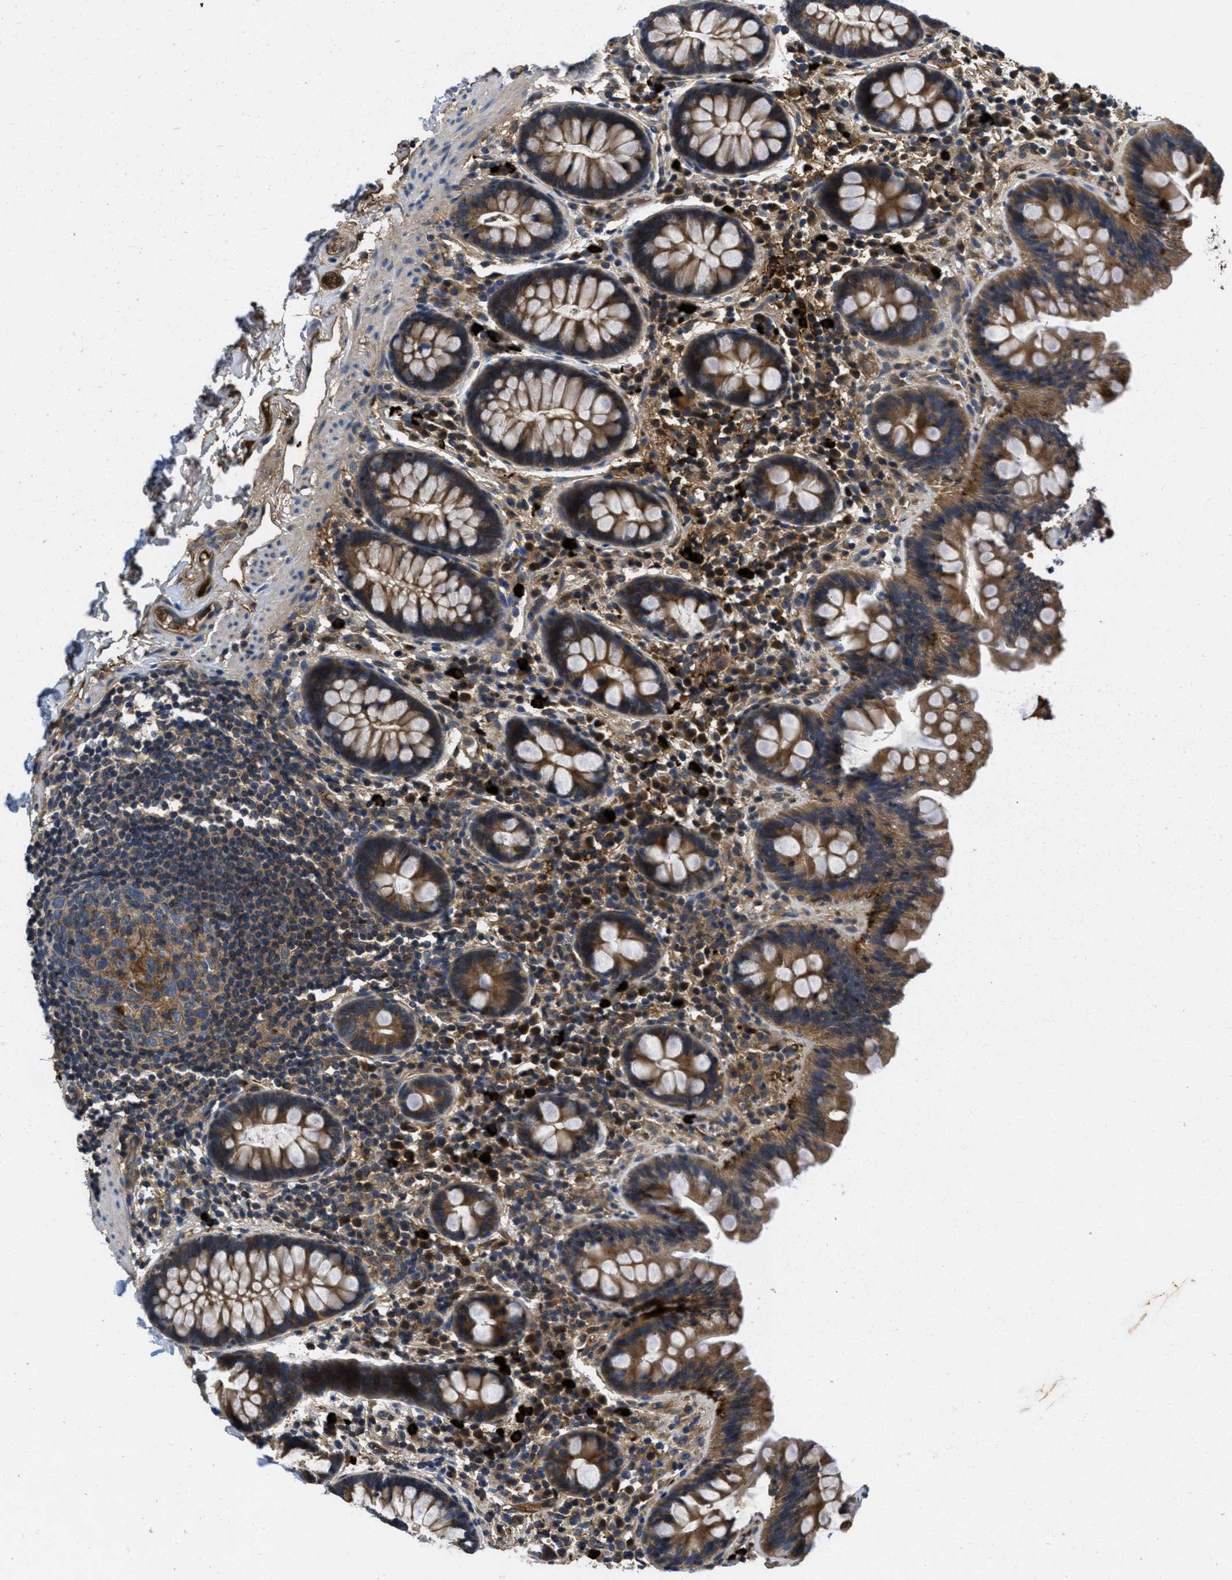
{"staining": {"intensity": "moderate", "quantity": ">75%", "location": "cytoplasmic/membranous"}, "tissue": "colon", "cell_type": "Endothelial cells", "image_type": "normal", "snomed": [{"axis": "morphology", "description": "Normal tissue, NOS"}, {"axis": "topography", "description": "Colon"}], "caption": "A micrograph showing moderate cytoplasmic/membranous expression in approximately >75% of endothelial cells in benign colon, as visualized by brown immunohistochemical staining.", "gene": "GALK1", "patient": {"sex": "female", "age": 80}}